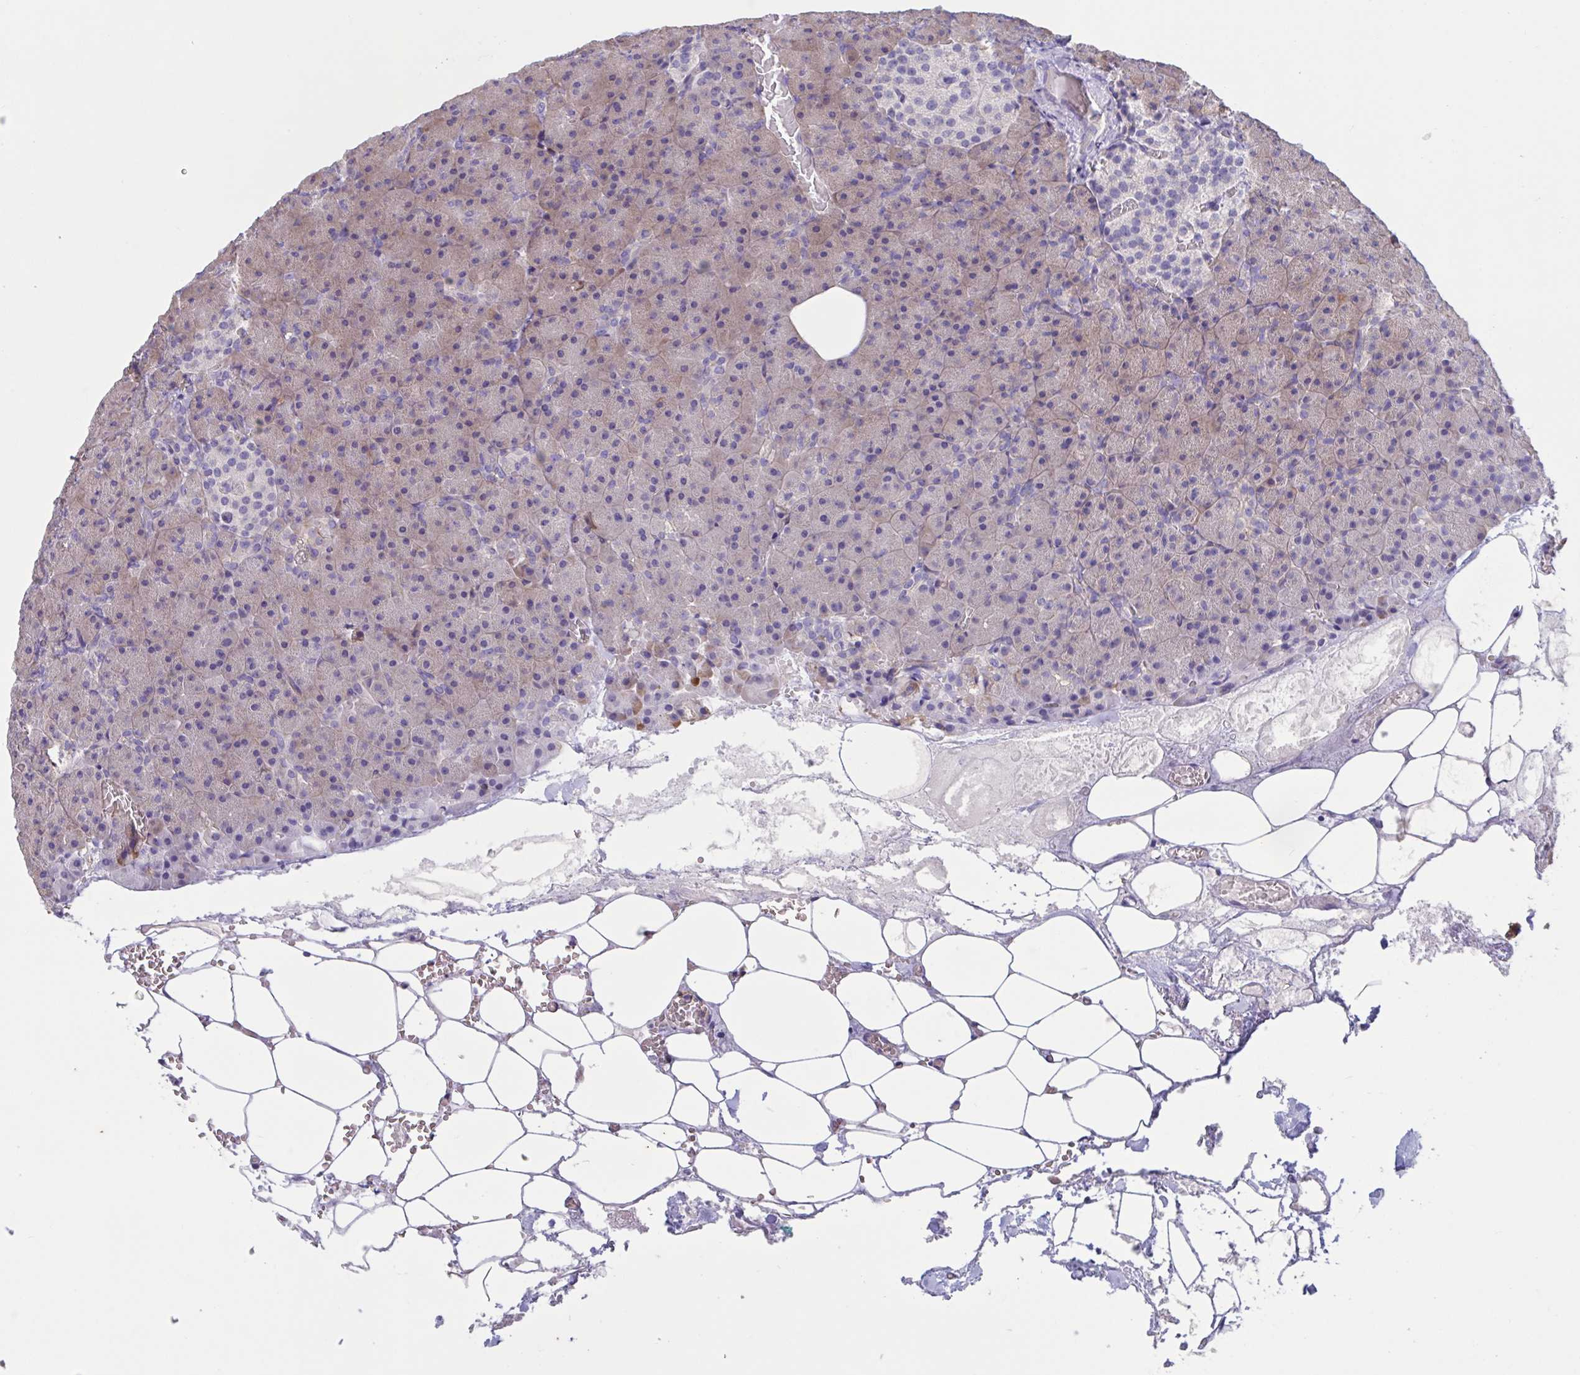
{"staining": {"intensity": "weak", "quantity": "<25%", "location": "cytoplasmic/membranous"}, "tissue": "pancreas", "cell_type": "Exocrine glandular cells", "image_type": "normal", "snomed": [{"axis": "morphology", "description": "Normal tissue, NOS"}, {"axis": "topography", "description": "Pancreas"}], "caption": "Pancreas stained for a protein using IHC exhibits no expression exocrine glandular cells.", "gene": "SLC66A1", "patient": {"sex": "female", "age": 74}}